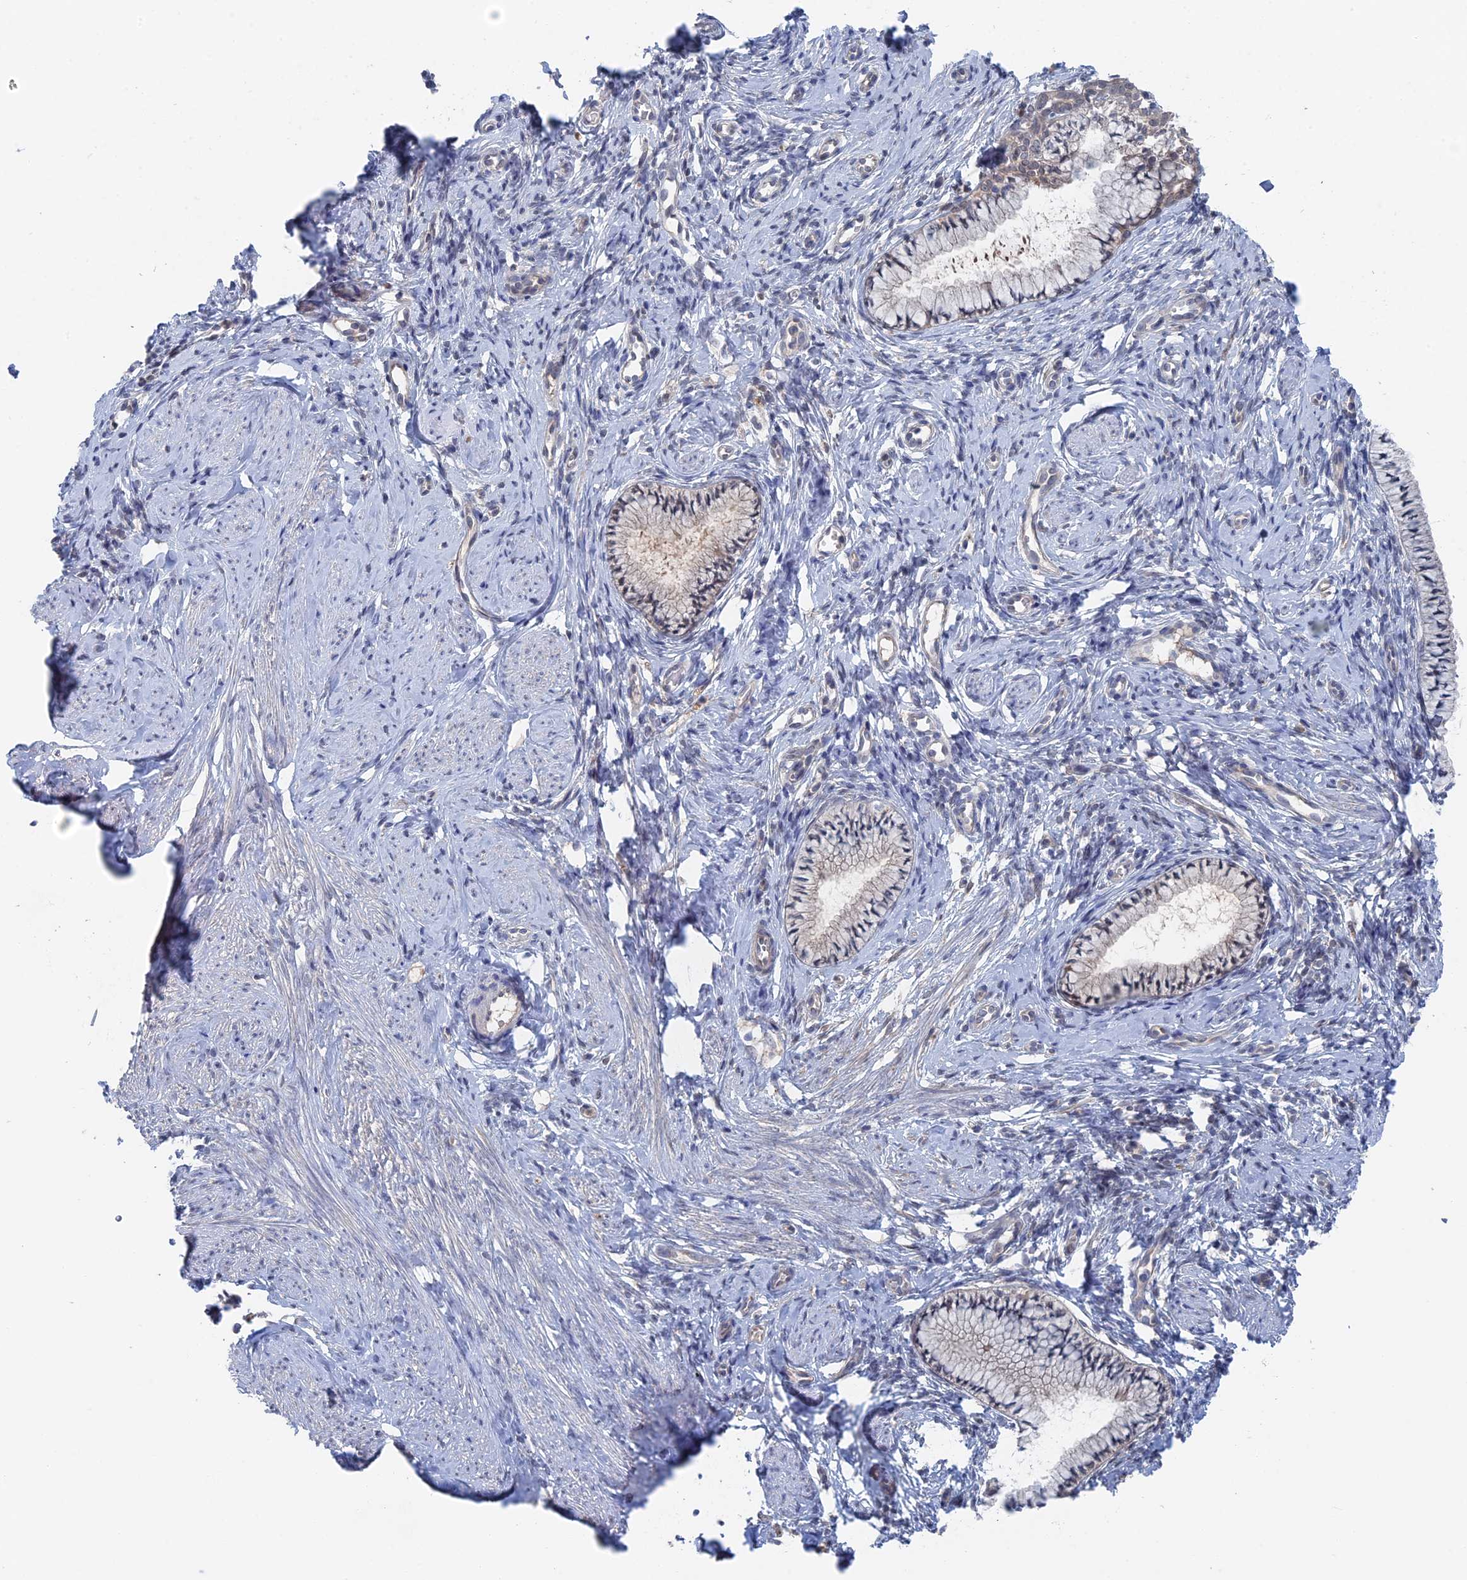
{"staining": {"intensity": "weak", "quantity": "25%-75%", "location": "cytoplasmic/membranous"}, "tissue": "cervix", "cell_type": "Glandular cells", "image_type": "normal", "snomed": [{"axis": "morphology", "description": "Normal tissue, NOS"}, {"axis": "topography", "description": "Cervix"}], "caption": "Brown immunohistochemical staining in benign cervix demonstrates weak cytoplasmic/membranous staining in approximately 25%-75% of glandular cells. The protein of interest is shown in brown color, while the nuclei are stained blue.", "gene": "IRGQ", "patient": {"sex": "female", "age": 57}}